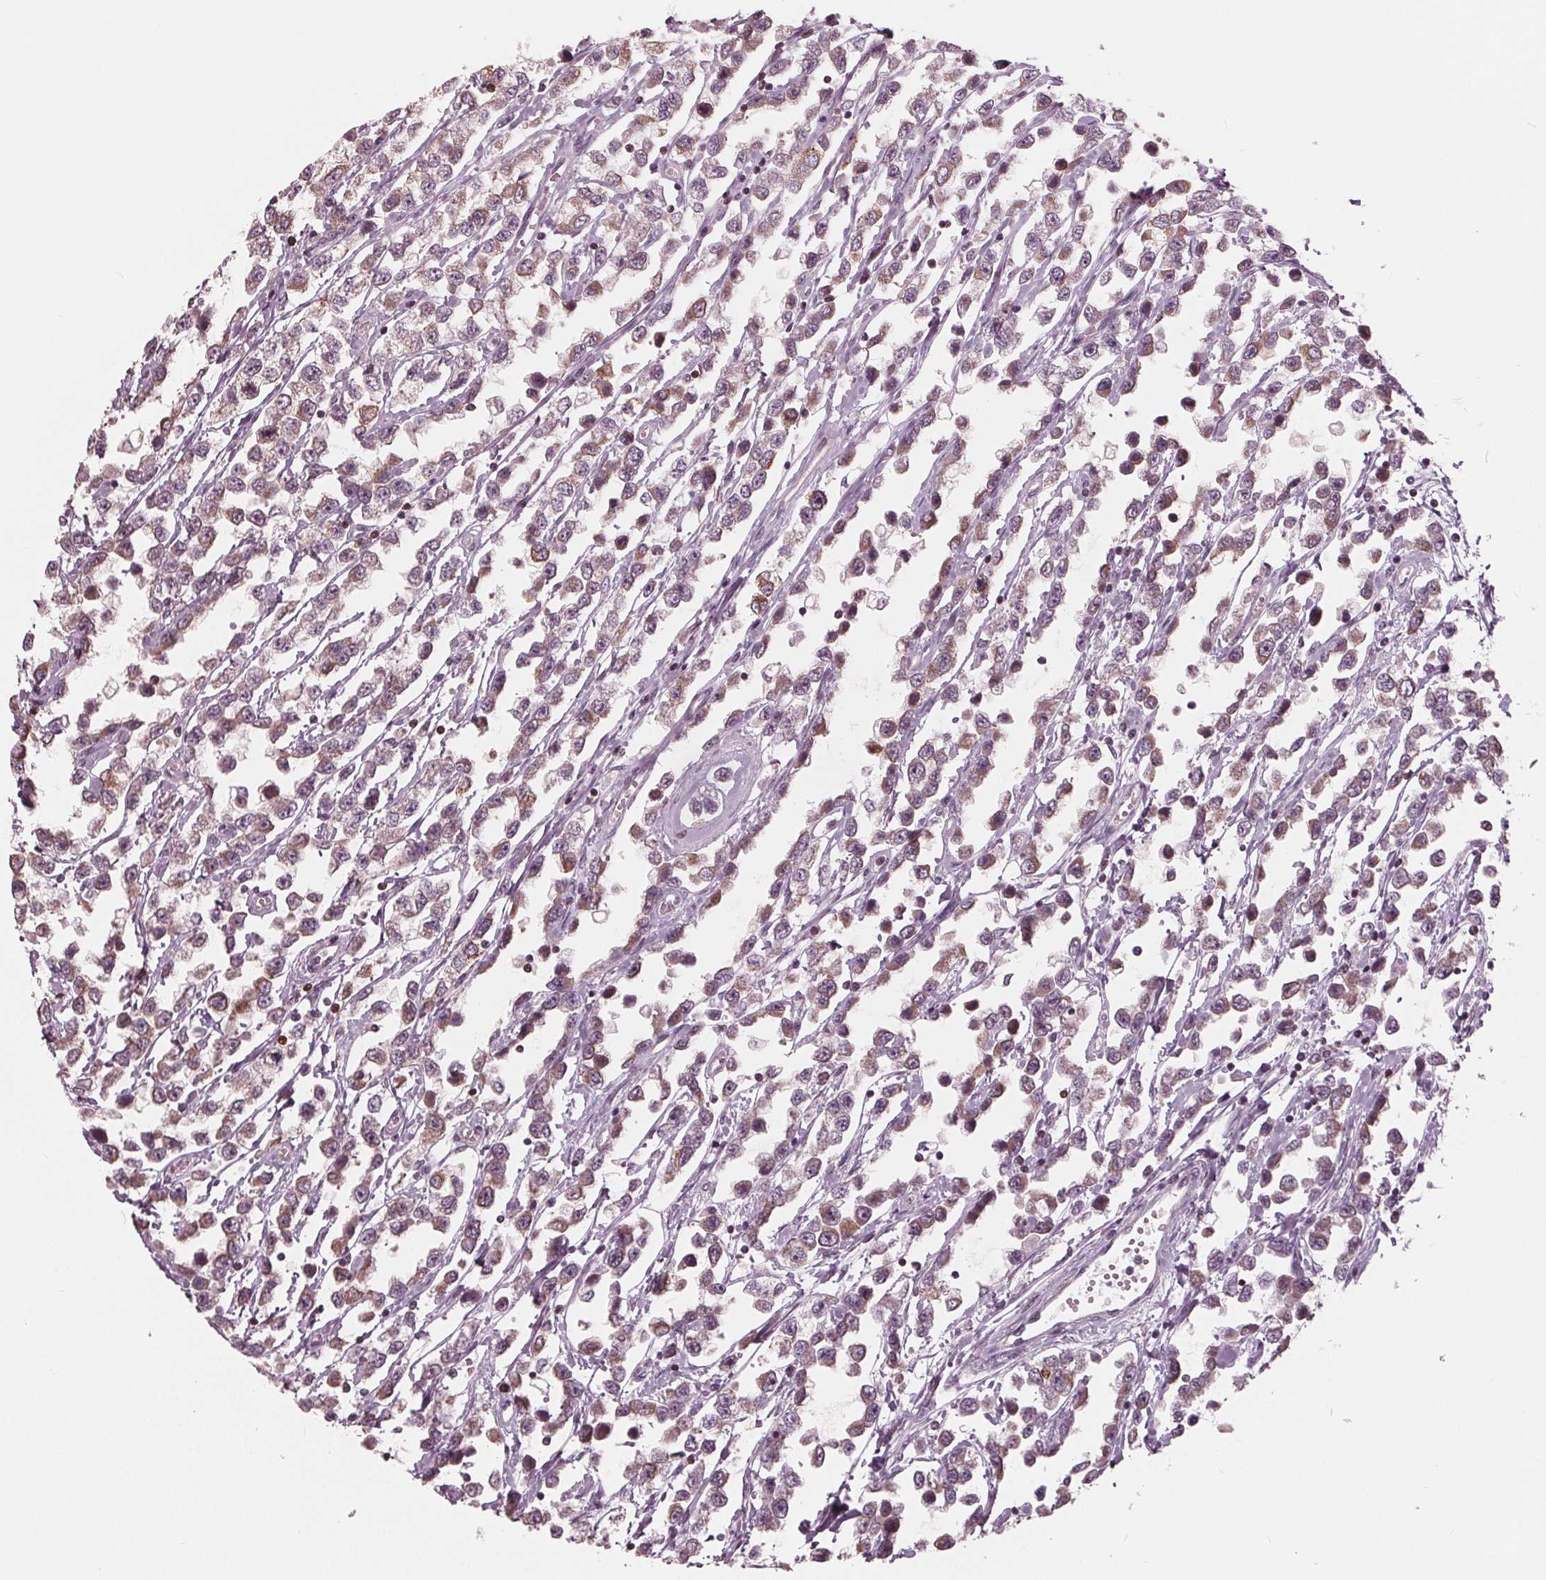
{"staining": {"intensity": "negative", "quantity": "none", "location": "none"}, "tissue": "testis cancer", "cell_type": "Tumor cells", "image_type": "cancer", "snomed": [{"axis": "morphology", "description": "Seminoma, NOS"}, {"axis": "topography", "description": "Testis"}], "caption": "A high-resolution micrograph shows immunohistochemistry staining of testis cancer, which displays no significant expression in tumor cells.", "gene": "ING3", "patient": {"sex": "male", "age": 34}}